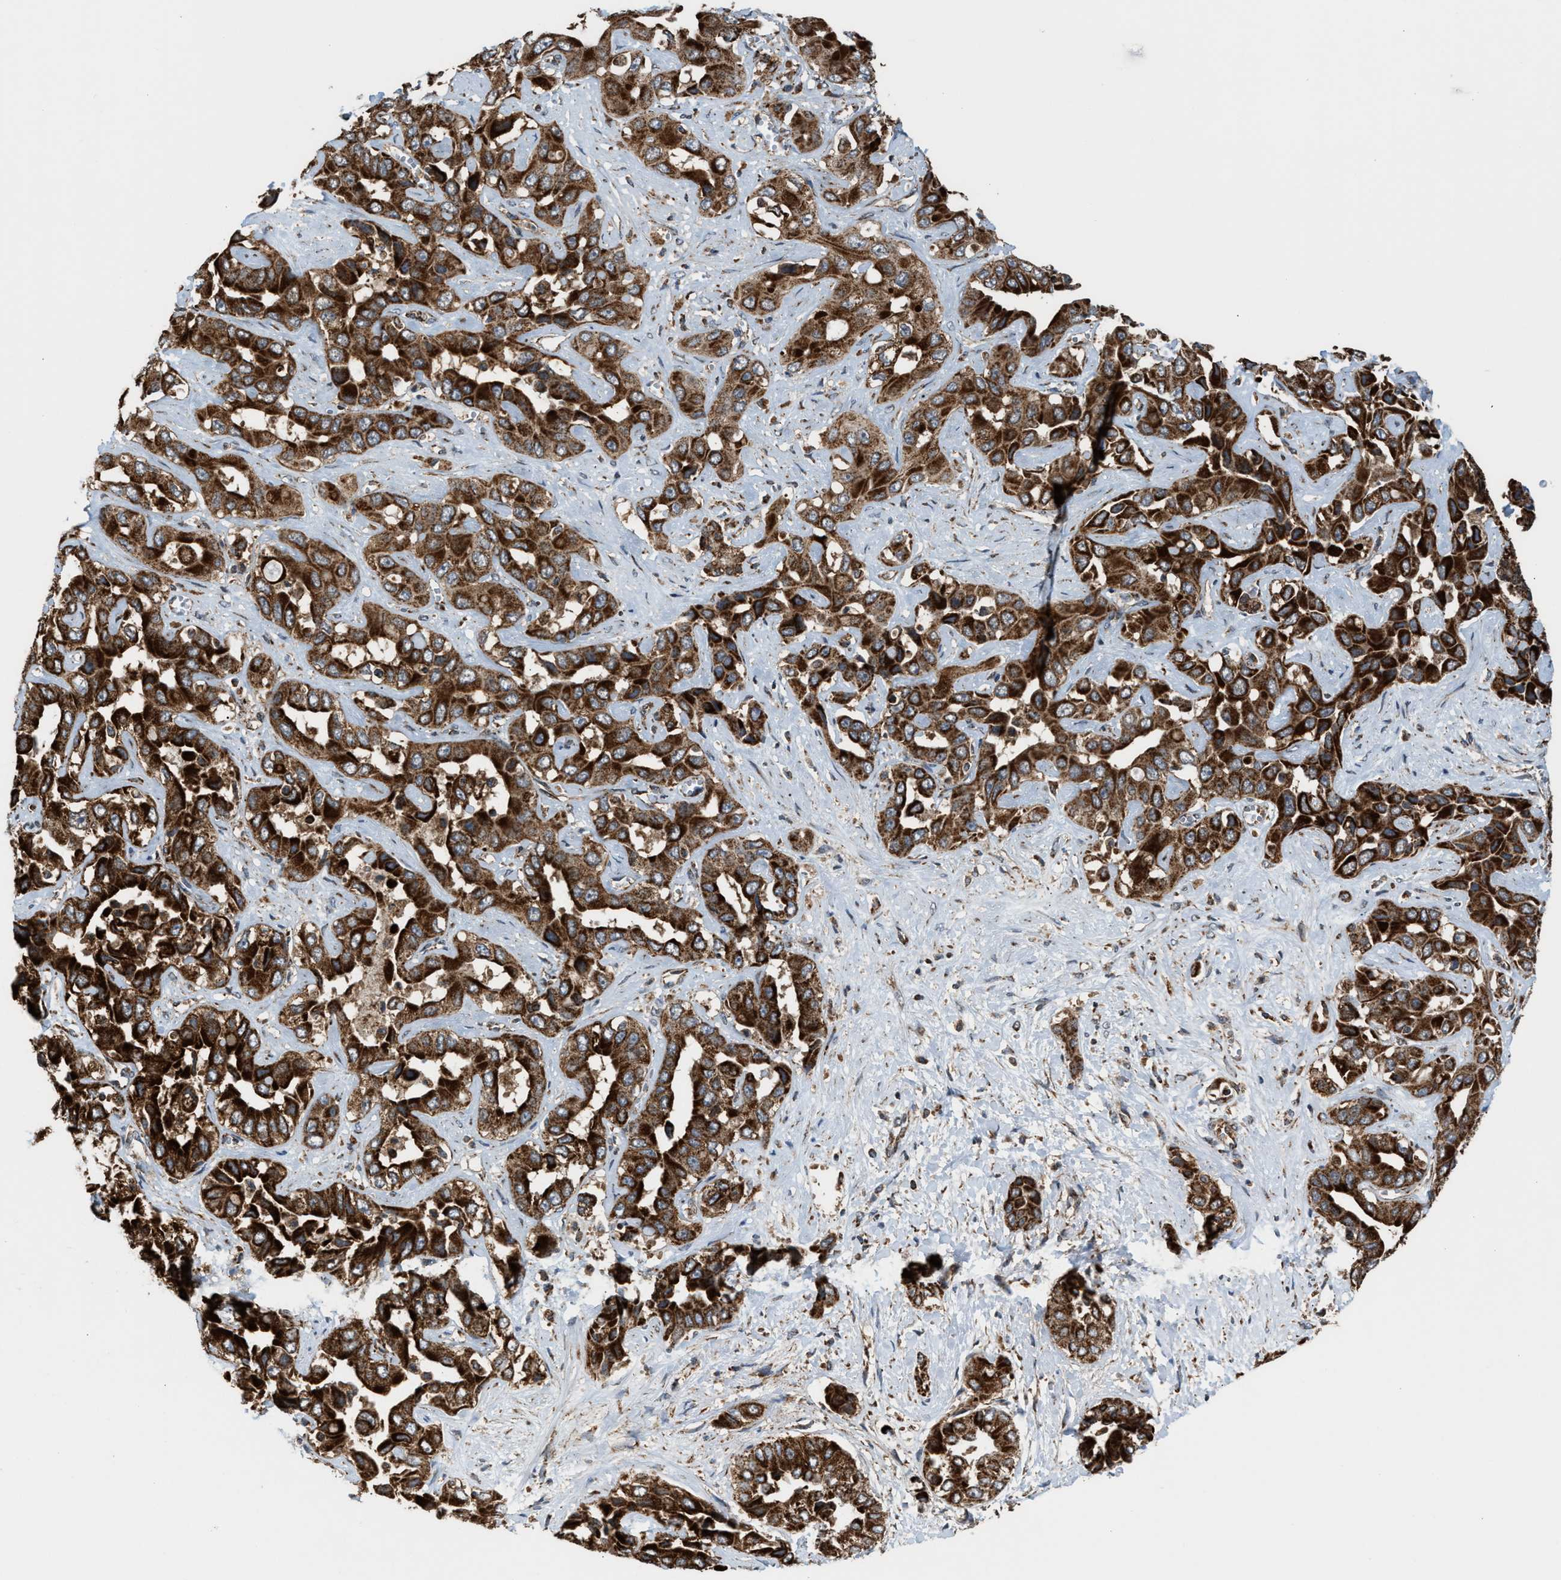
{"staining": {"intensity": "strong", "quantity": ">75%", "location": "cytoplasmic/membranous"}, "tissue": "liver cancer", "cell_type": "Tumor cells", "image_type": "cancer", "snomed": [{"axis": "morphology", "description": "Cholangiocarcinoma"}, {"axis": "topography", "description": "Liver"}], "caption": "Approximately >75% of tumor cells in human cholangiocarcinoma (liver) display strong cytoplasmic/membranous protein positivity as visualized by brown immunohistochemical staining.", "gene": "SGSM2", "patient": {"sex": "female", "age": 52}}